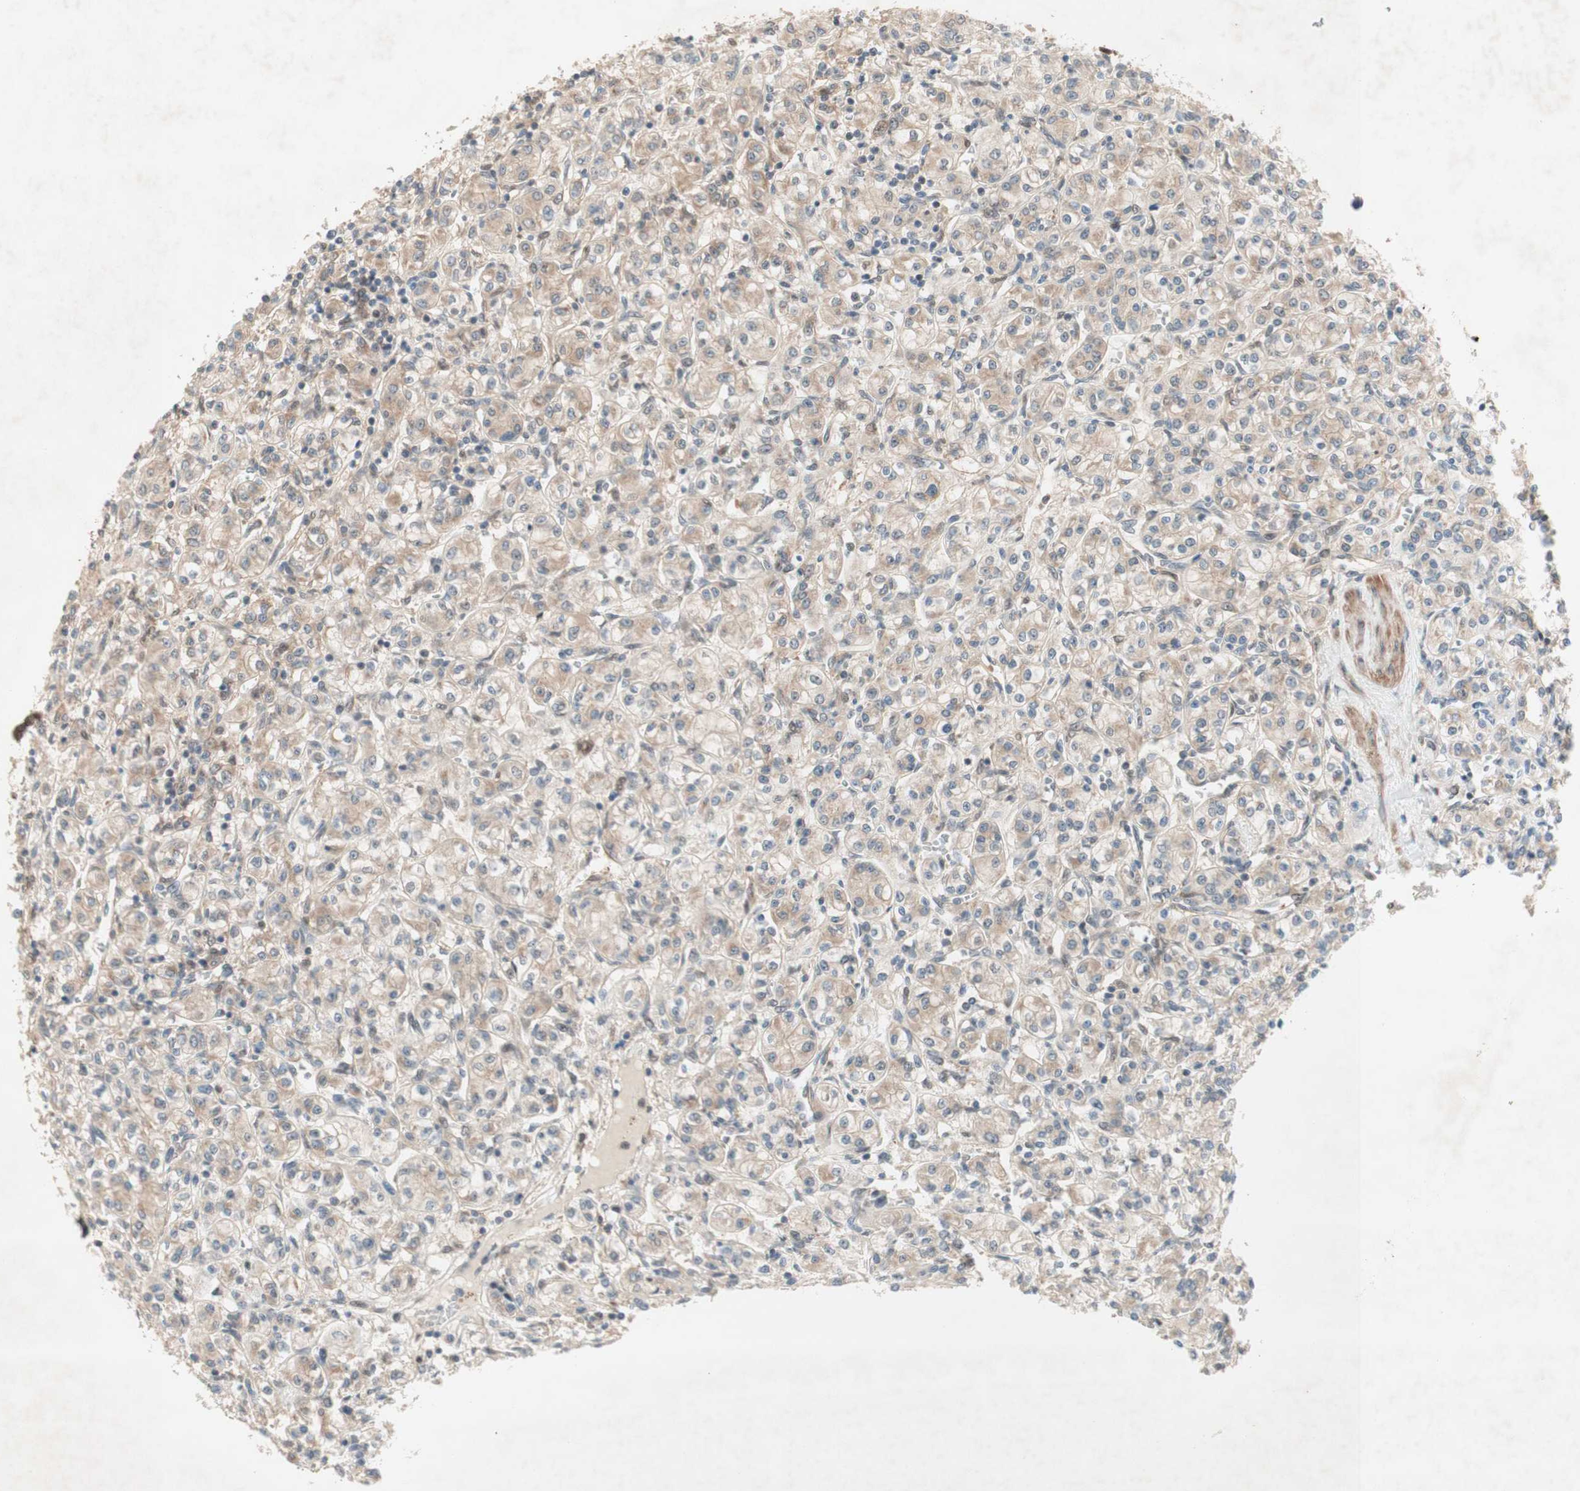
{"staining": {"intensity": "weak", "quantity": "25%-75%", "location": "cytoplasmic/membranous"}, "tissue": "renal cancer", "cell_type": "Tumor cells", "image_type": "cancer", "snomed": [{"axis": "morphology", "description": "Adenocarcinoma, NOS"}, {"axis": "topography", "description": "Kidney"}], "caption": "Renal cancer (adenocarcinoma) stained with DAB (3,3'-diaminobenzidine) immunohistochemistry displays low levels of weak cytoplasmic/membranous staining in approximately 25%-75% of tumor cells.", "gene": "RFNG", "patient": {"sex": "male", "age": 77}}